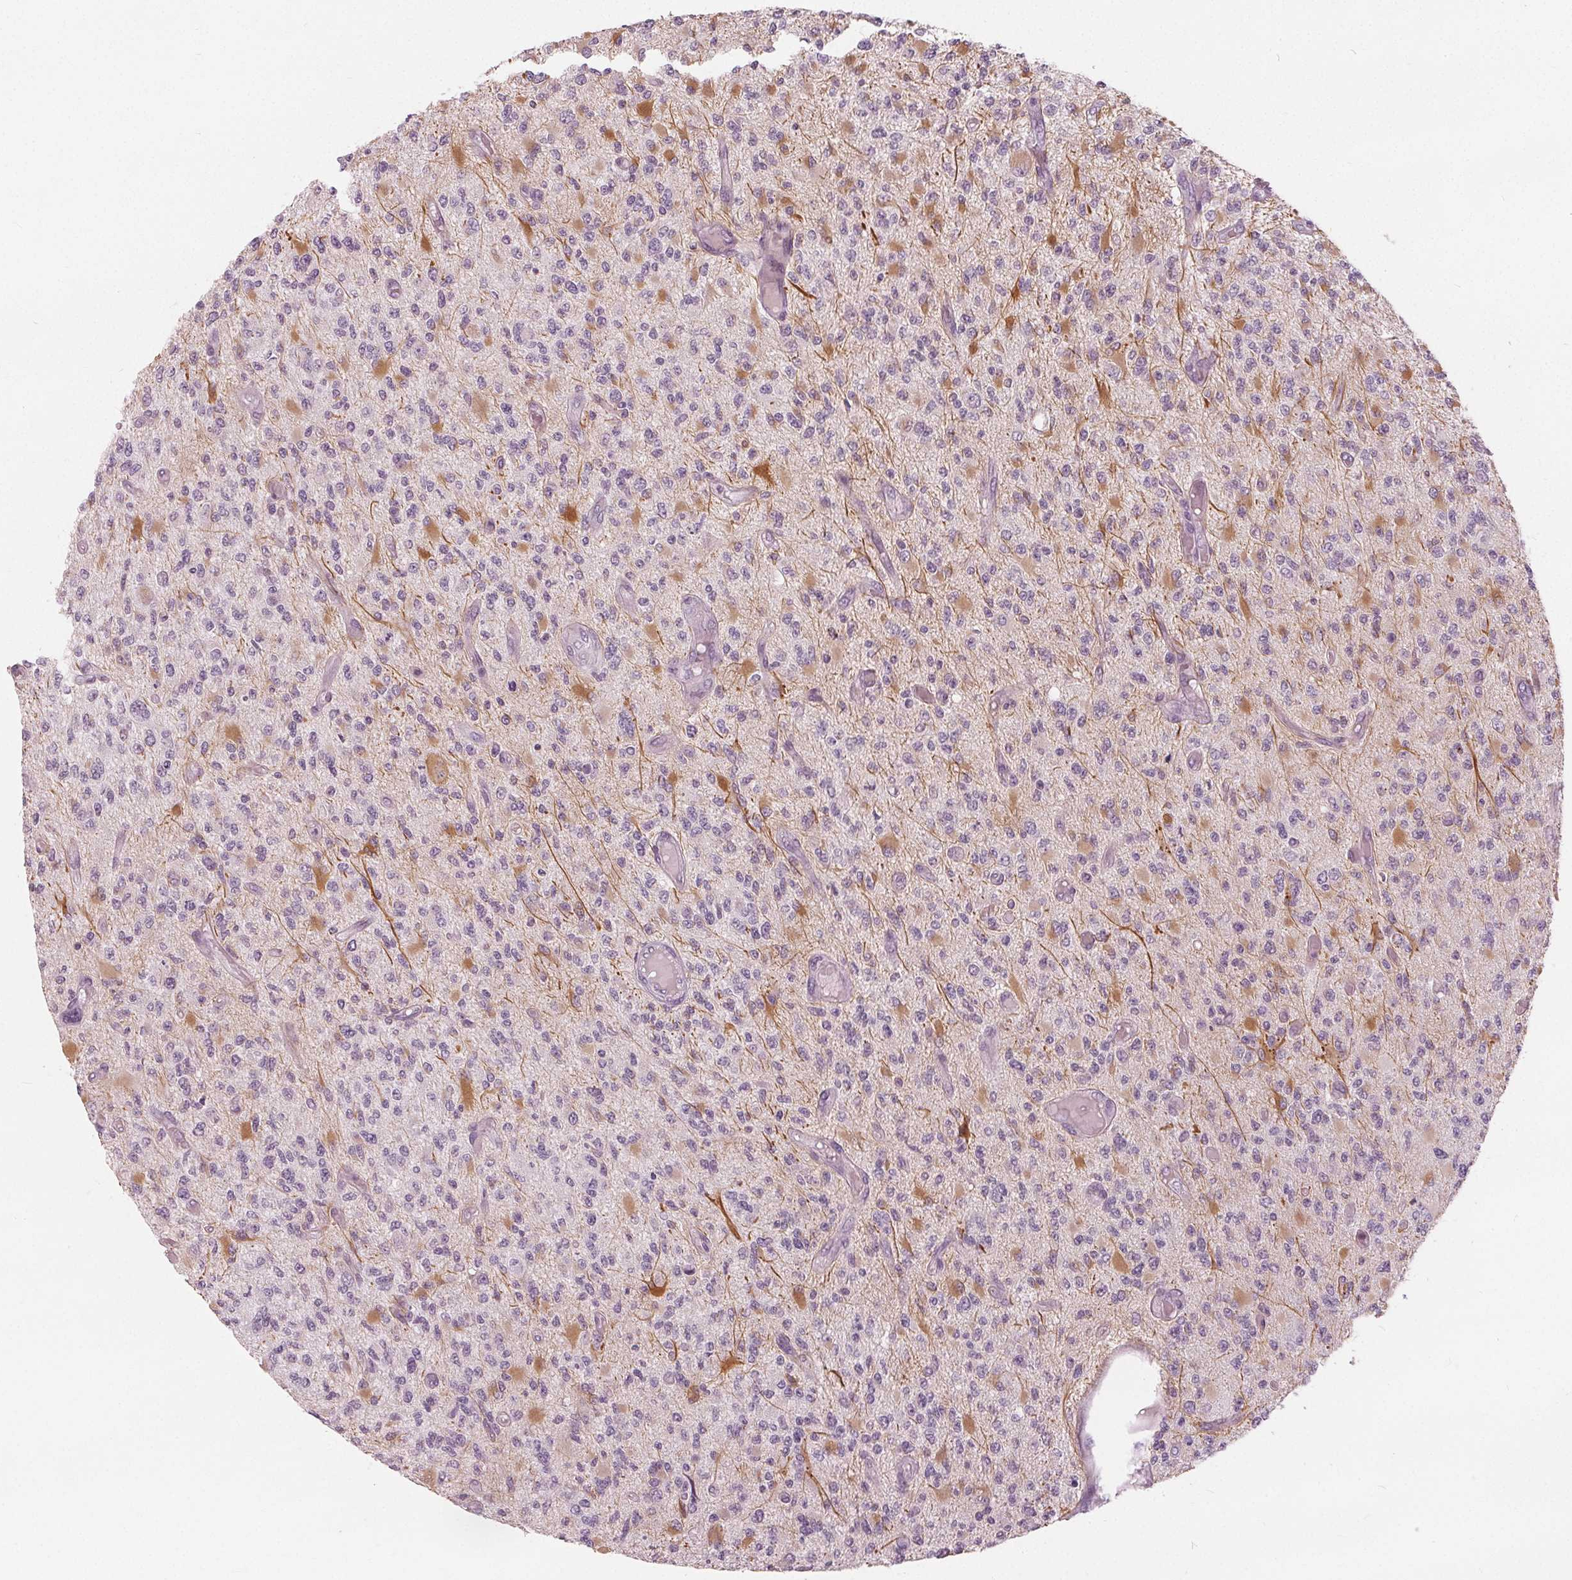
{"staining": {"intensity": "moderate", "quantity": "<25%", "location": "cytoplasmic/membranous"}, "tissue": "glioma", "cell_type": "Tumor cells", "image_type": "cancer", "snomed": [{"axis": "morphology", "description": "Glioma, malignant, High grade"}, {"axis": "topography", "description": "Brain"}], "caption": "A low amount of moderate cytoplasmic/membranous staining is identified in about <25% of tumor cells in malignant glioma (high-grade) tissue. (IHC, brightfield microscopy, high magnification).", "gene": "BRSK1", "patient": {"sex": "female", "age": 63}}